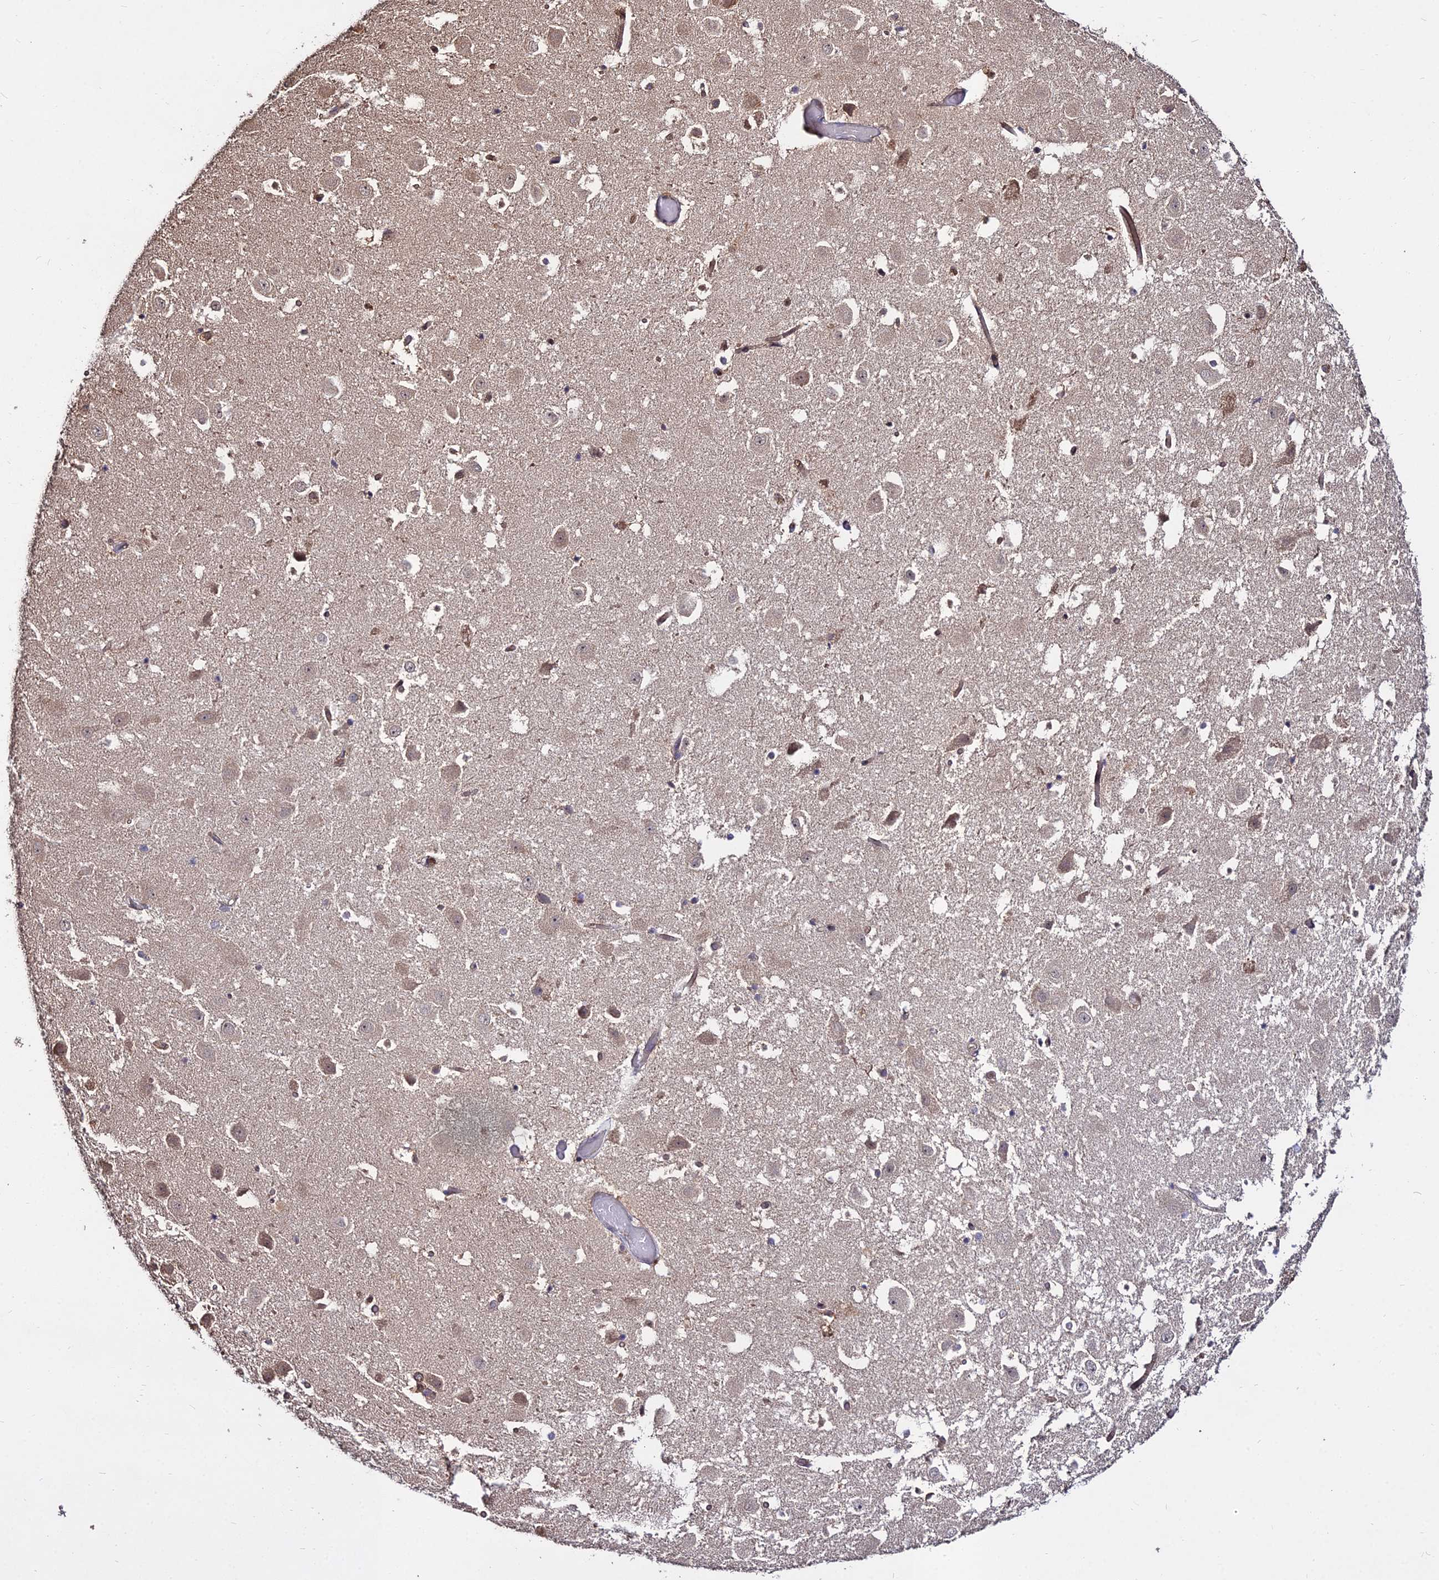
{"staining": {"intensity": "moderate", "quantity": "<25%", "location": "nuclear"}, "tissue": "hippocampus", "cell_type": "Glial cells", "image_type": "normal", "snomed": [{"axis": "morphology", "description": "Normal tissue, NOS"}, {"axis": "topography", "description": "Hippocampus"}], "caption": "Glial cells demonstrate moderate nuclear staining in about <25% of cells in normal hippocampus.", "gene": "GRTP1", "patient": {"sex": "female", "age": 52}}